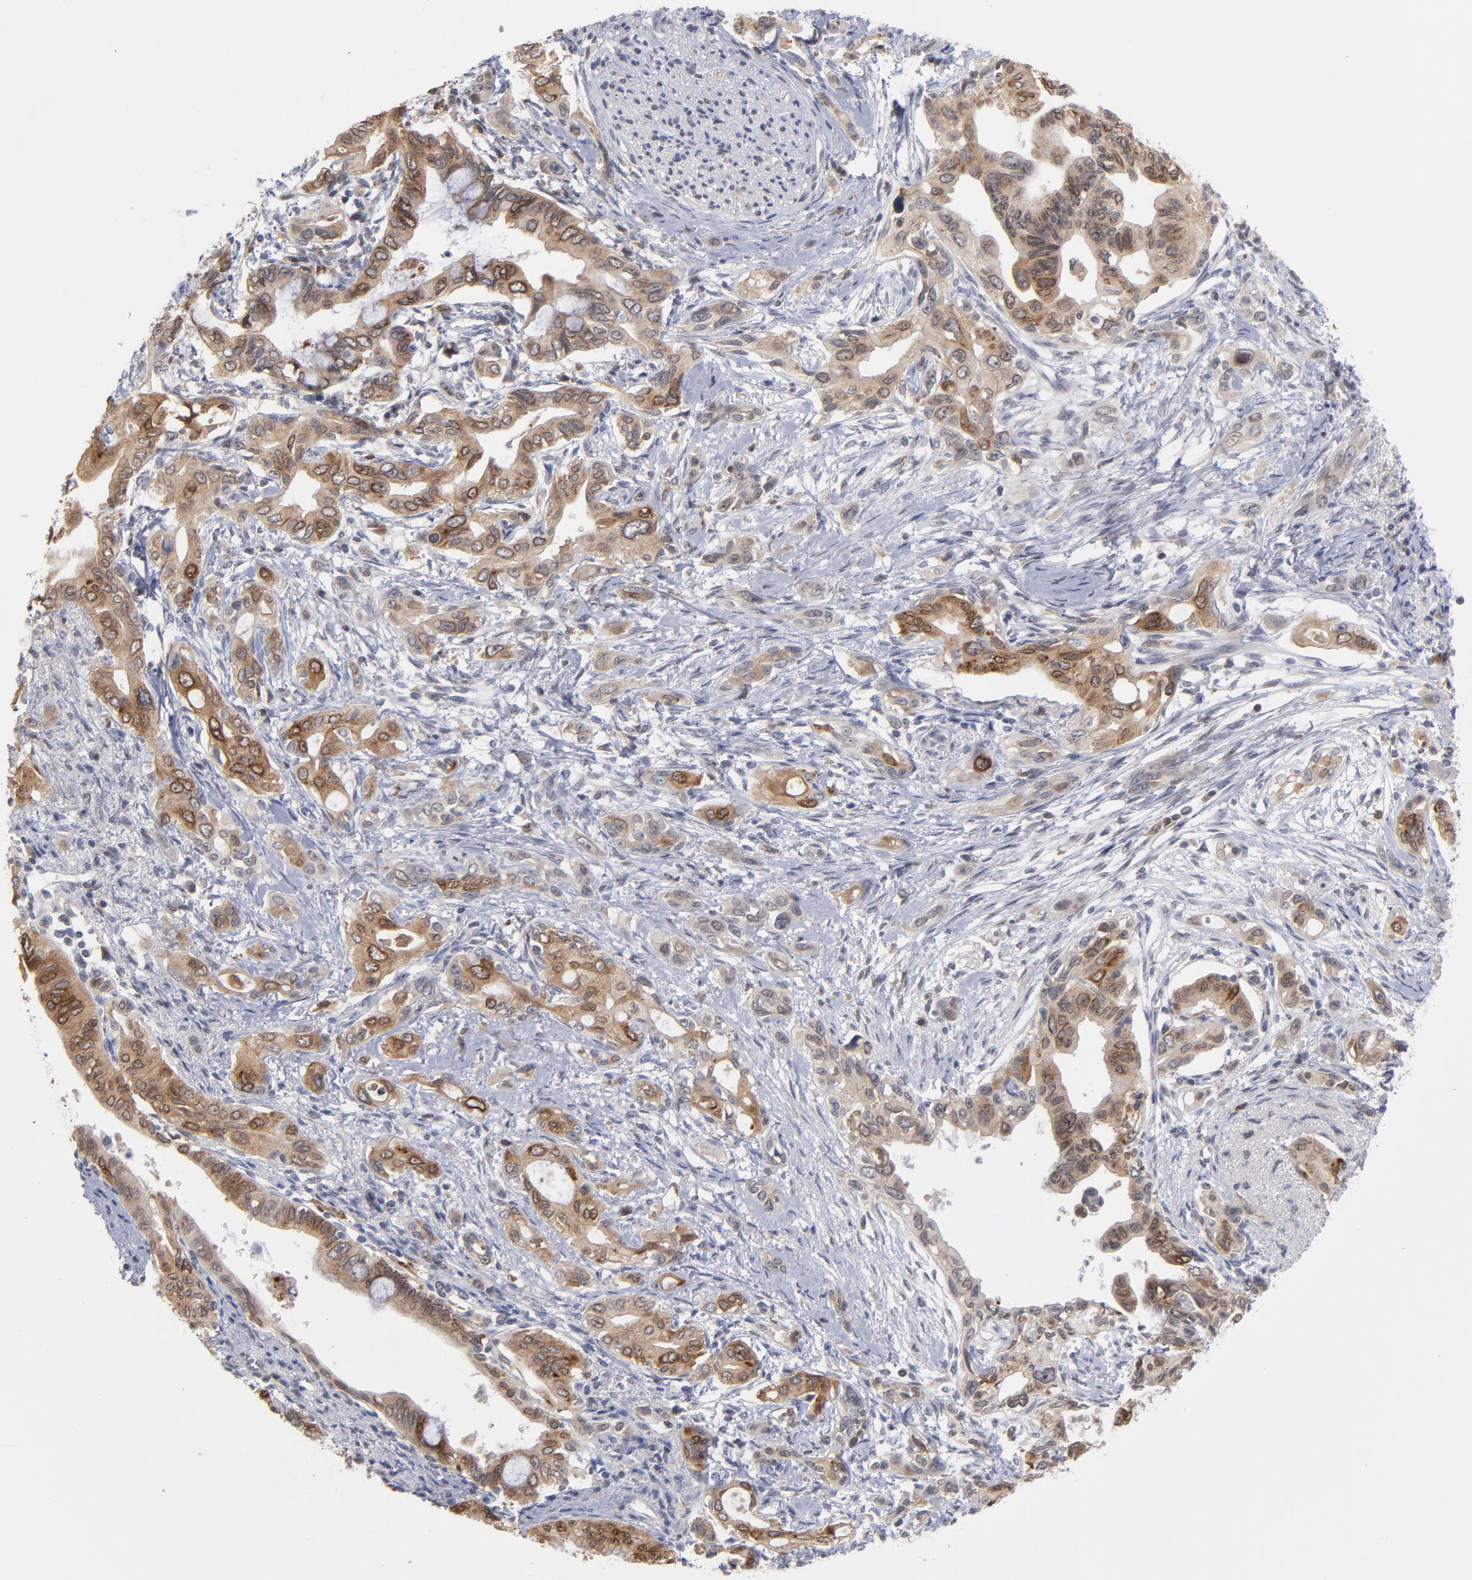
{"staining": {"intensity": "moderate", "quantity": ">75%", "location": "cytoplasmic/membranous"}, "tissue": "pancreatic cancer", "cell_type": "Tumor cells", "image_type": "cancer", "snomed": [{"axis": "morphology", "description": "Adenocarcinoma, NOS"}, {"axis": "topography", "description": "Pancreas"}], "caption": "Immunohistochemical staining of human pancreatic cancer (adenocarcinoma) shows medium levels of moderate cytoplasmic/membranous staining in approximately >75% of tumor cells.", "gene": "OAS1", "patient": {"sex": "female", "age": 60}}